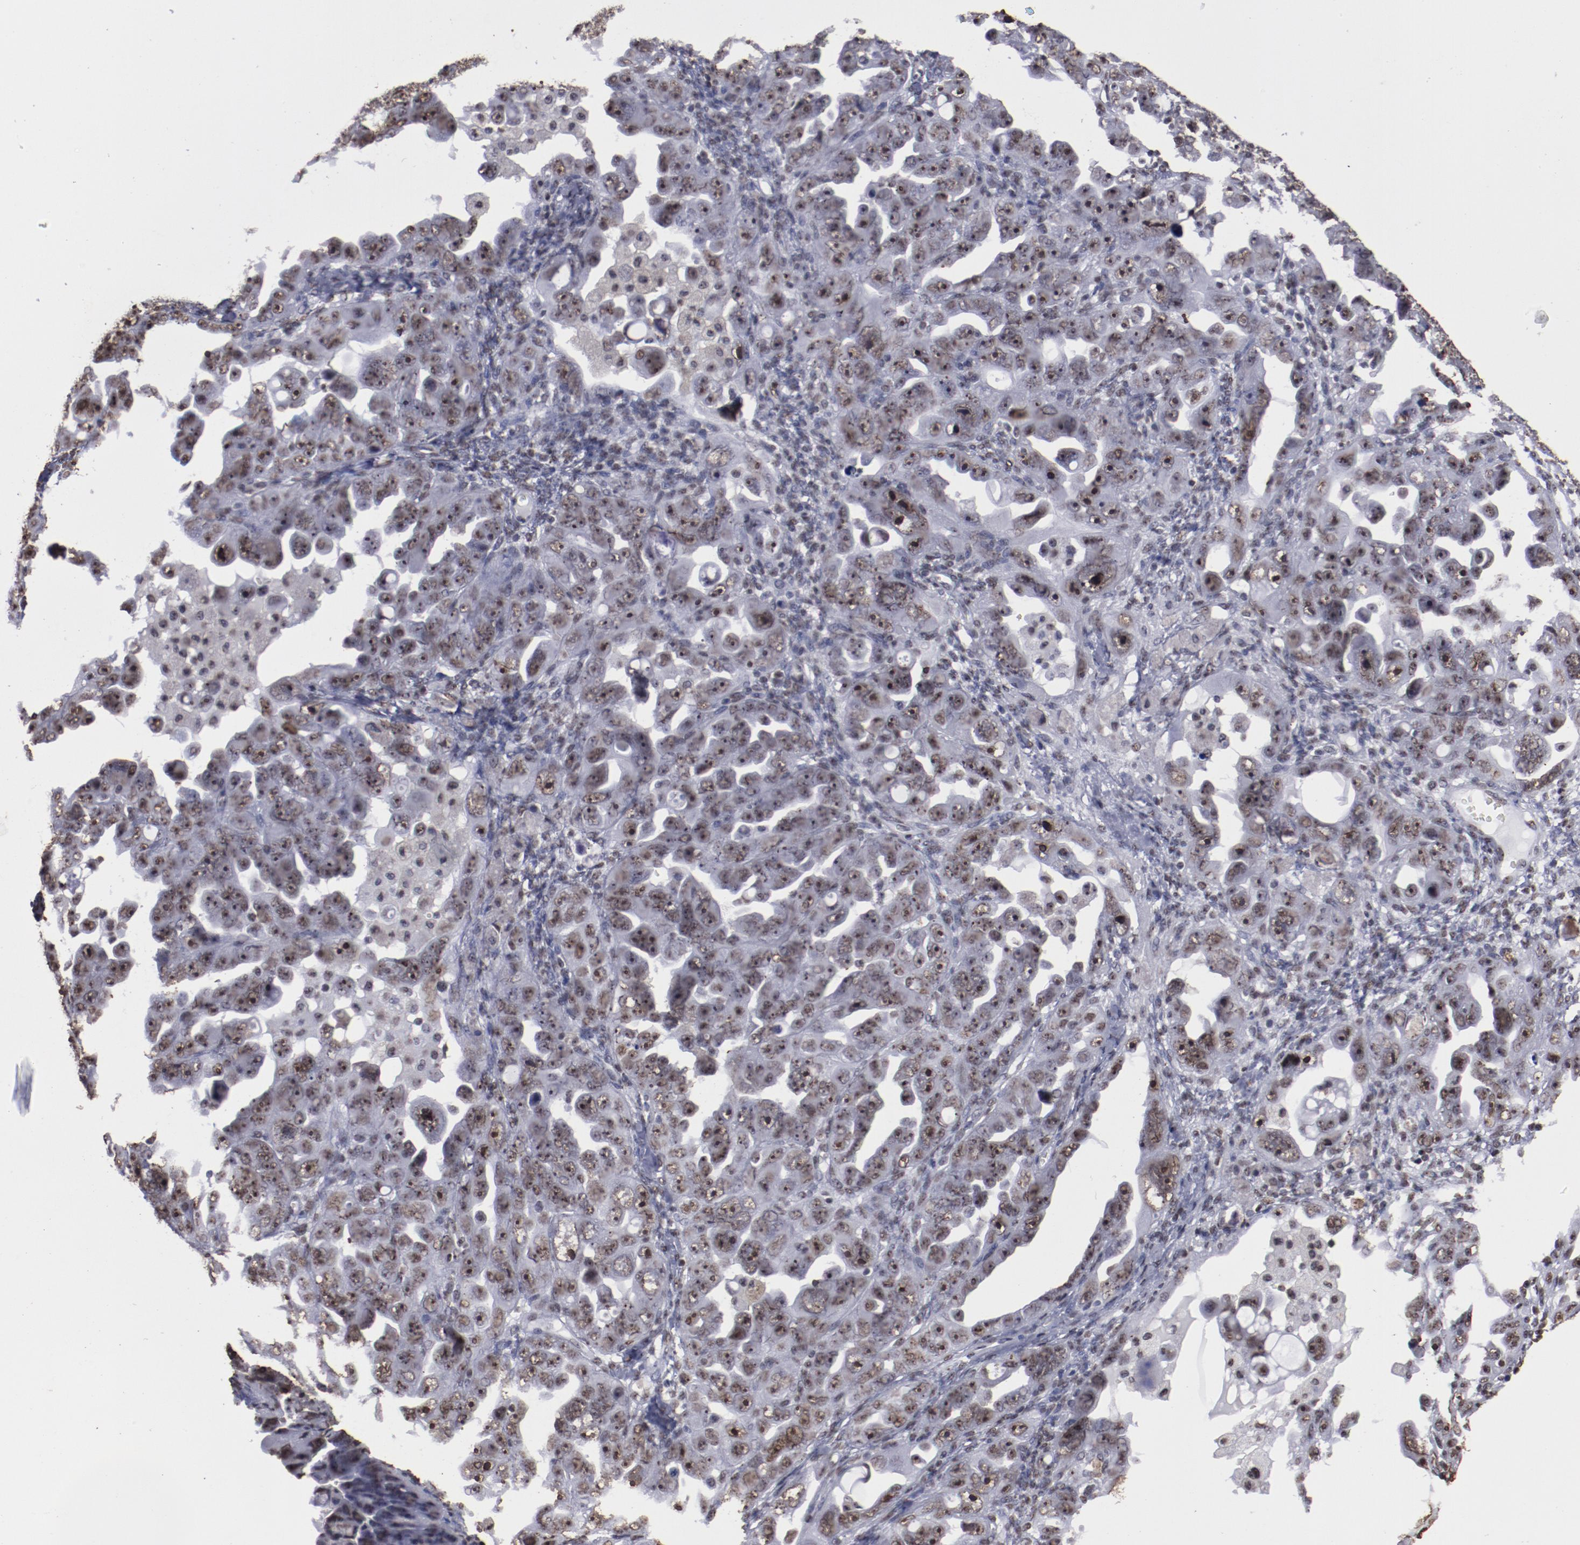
{"staining": {"intensity": "moderate", "quantity": ">75%", "location": "nuclear"}, "tissue": "ovarian cancer", "cell_type": "Tumor cells", "image_type": "cancer", "snomed": [{"axis": "morphology", "description": "Cystadenocarcinoma, serous, NOS"}, {"axis": "topography", "description": "Ovary"}], "caption": "IHC micrograph of neoplastic tissue: human ovarian cancer stained using immunohistochemistry shows medium levels of moderate protein expression localized specifically in the nuclear of tumor cells, appearing as a nuclear brown color.", "gene": "HNRNPA2B1", "patient": {"sex": "female", "age": 66}}